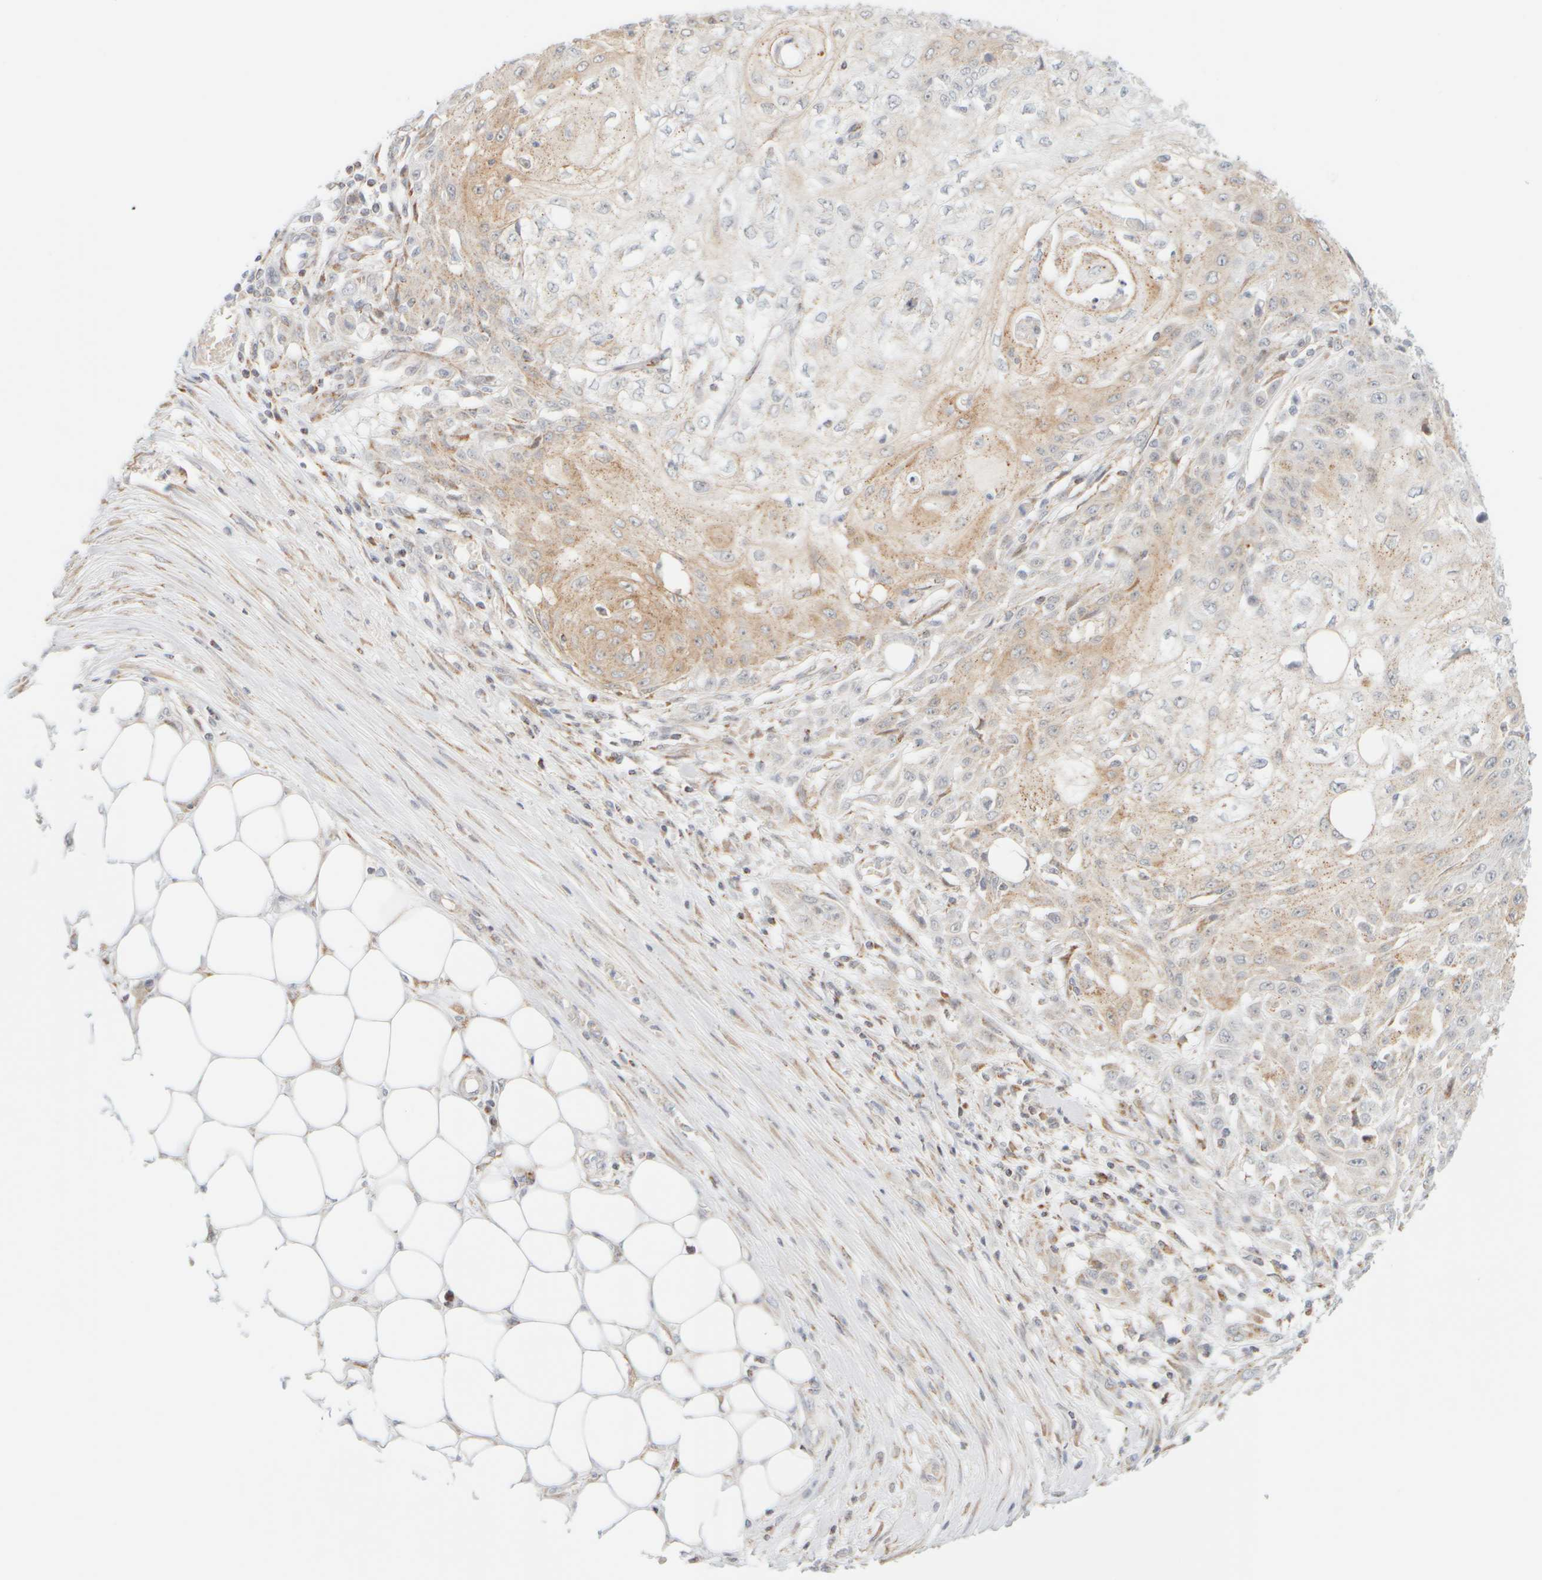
{"staining": {"intensity": "weak", "quantity": "25%-75%", "location": "cytoplasmic/membranous"}, "tissue": "skin cancer", "cell_type": "Tumor cells", "image_type": "cancer", "snomed": [{"axis": "morphology", "description": "Squamous cell carcinoma, NOS"}, {"axis": "morphology", "description": "Squamous cell carcinoma, metastatic, NOS"}, {"axis": "topography", "description": "Skin"}, {"axis": "topography", "description": "Lymph node"}], "caption": "Skin metastatic squamous cell carcinoma stained for a protein shows weak cytoplasmic/membranous positivity in tumor cells.", "gene": "PPM1K", "patient": {"sex": "male", "age": 75}}